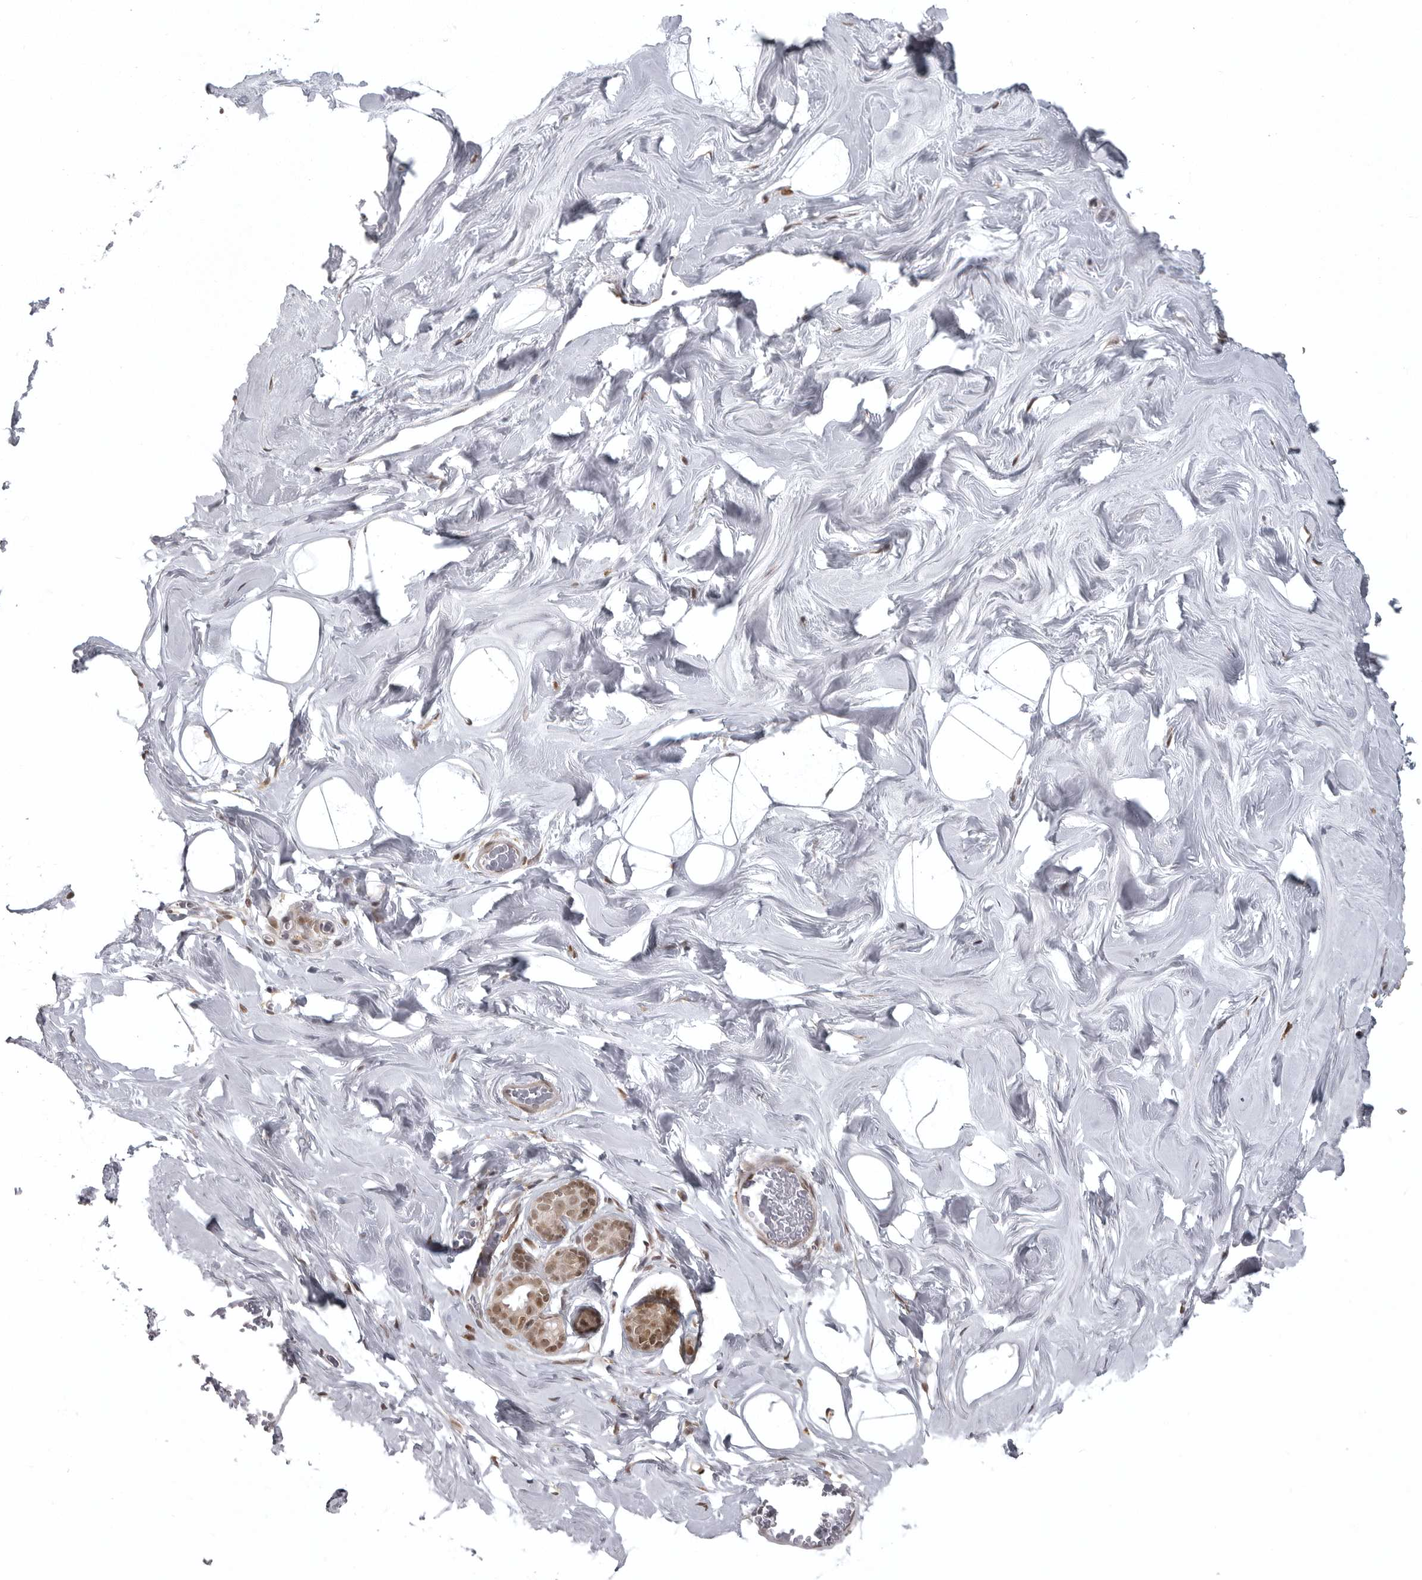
{"staining": {"intensity": "weak", "quantity": "25%-75%", "location": "nuclear"}, "tissue": "adipose tissue", "cell_type": "Adipocytes", "image_type": "normal", "snomed": [{"axis": "morphology", "description": "Normal tissue, NOS"}, {"axis": "morphology", "description": "Fibrosis, NOS"}, {"axis": "topography", "description": "Breast"}, {"axis": "topography", "description": "Adipose tissue"}], "caption": "Immunohistochemical staining of unremarkable human adipose tissue reveals weak nuclear protein expression in about 25%-75% of adipocytes. (IHC, brightfield microscopy, high magnification).", "gene": "ISG20L2", "patient": {"sex": "female", "age": 39}}